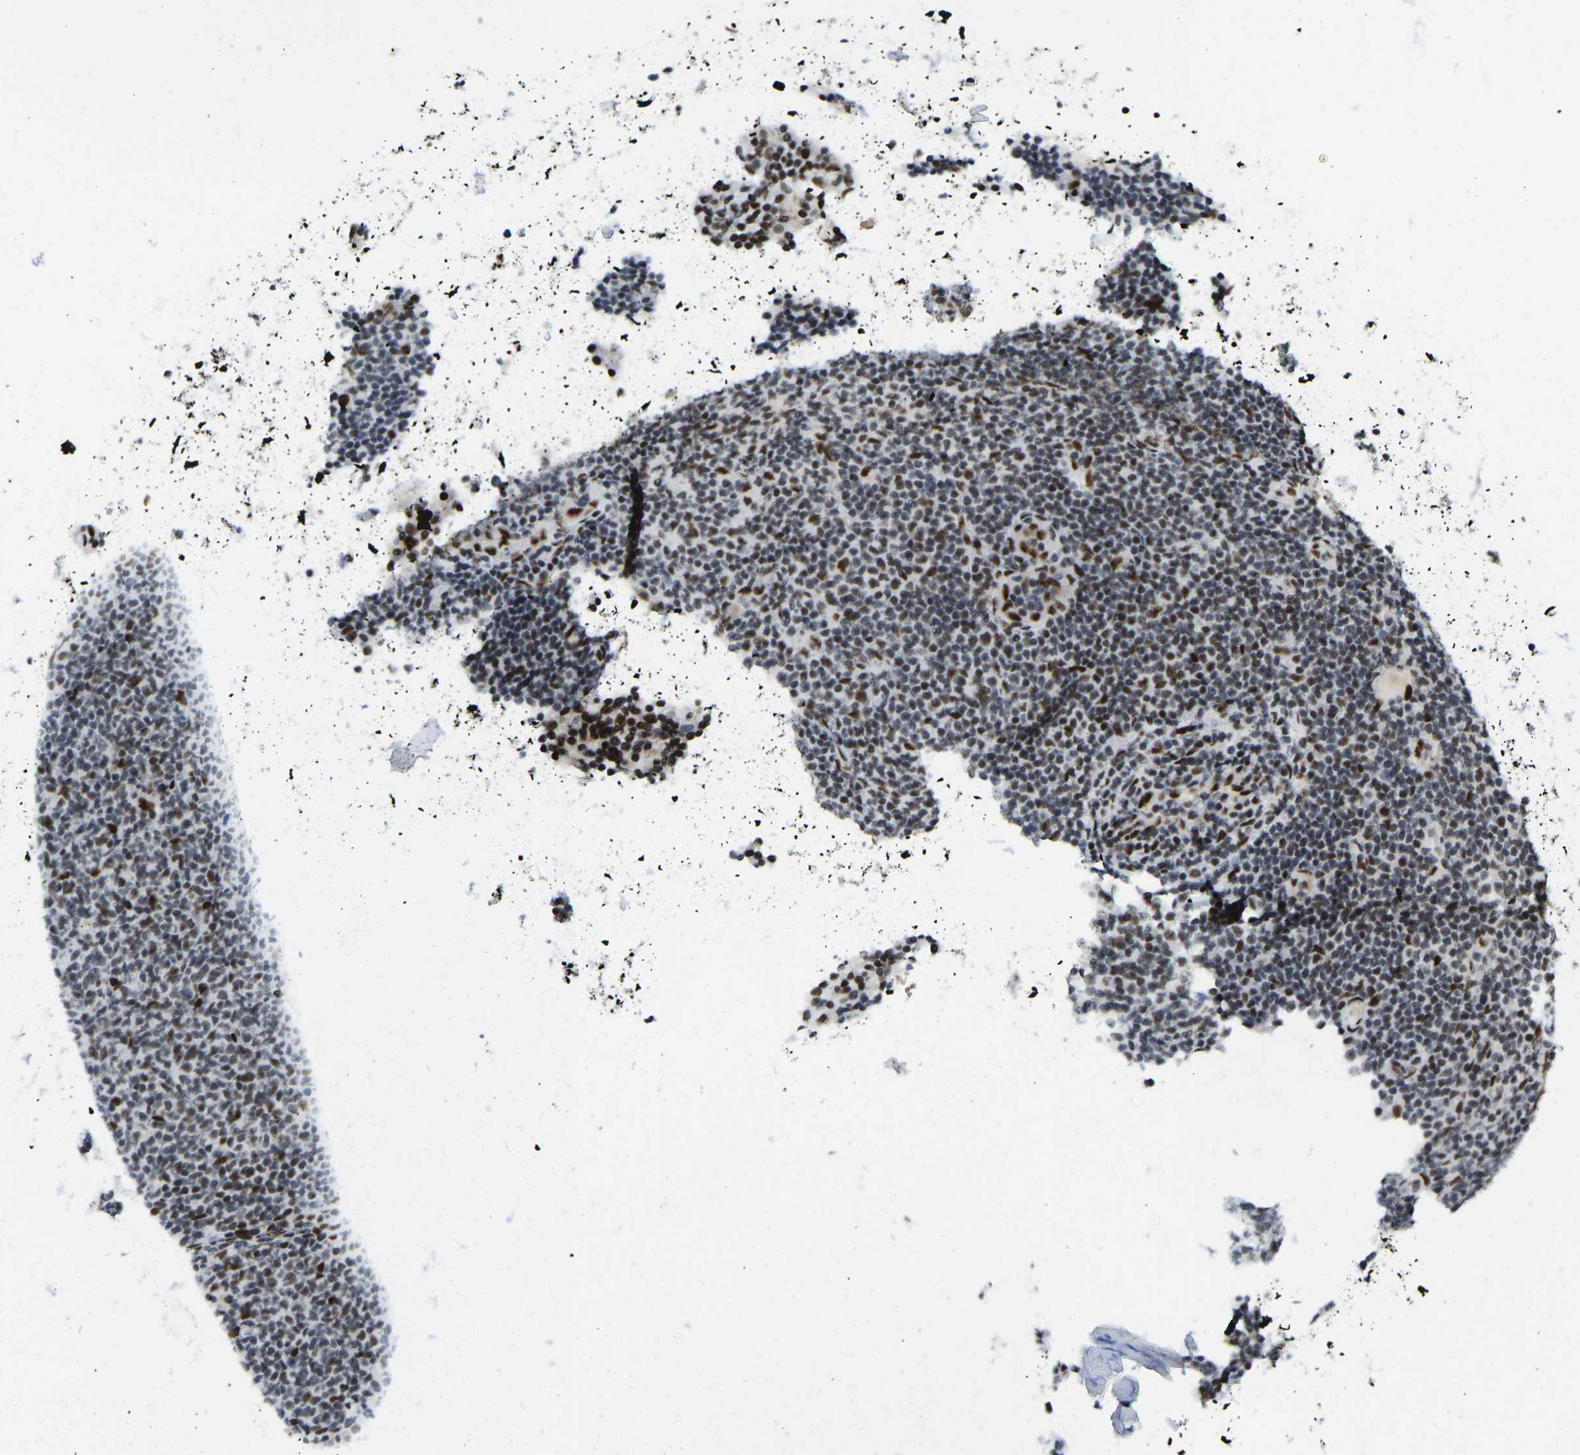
{"staining": {"intensity": "strong", "quantity": "25%-75%", "location": "nuclear"}, "tissue": "lymphoma", "cell_type": "Tumor cells", "image_type": "cancer", "snomed": [{"axis": "morphology", "description": "Malignant lymphoma, non-Hodgkin's type, Low grade"}, {"axis": "topography", "description": "Lymph node"}], "caption": "Approximately 25%-75% of tumor cells in human lymphoma reveal strong nuclear protein positivity as visualized by brown immunohistochemical staining.", "gene": "FOXK1", "patient": {"sex": "male", "age": 66}}